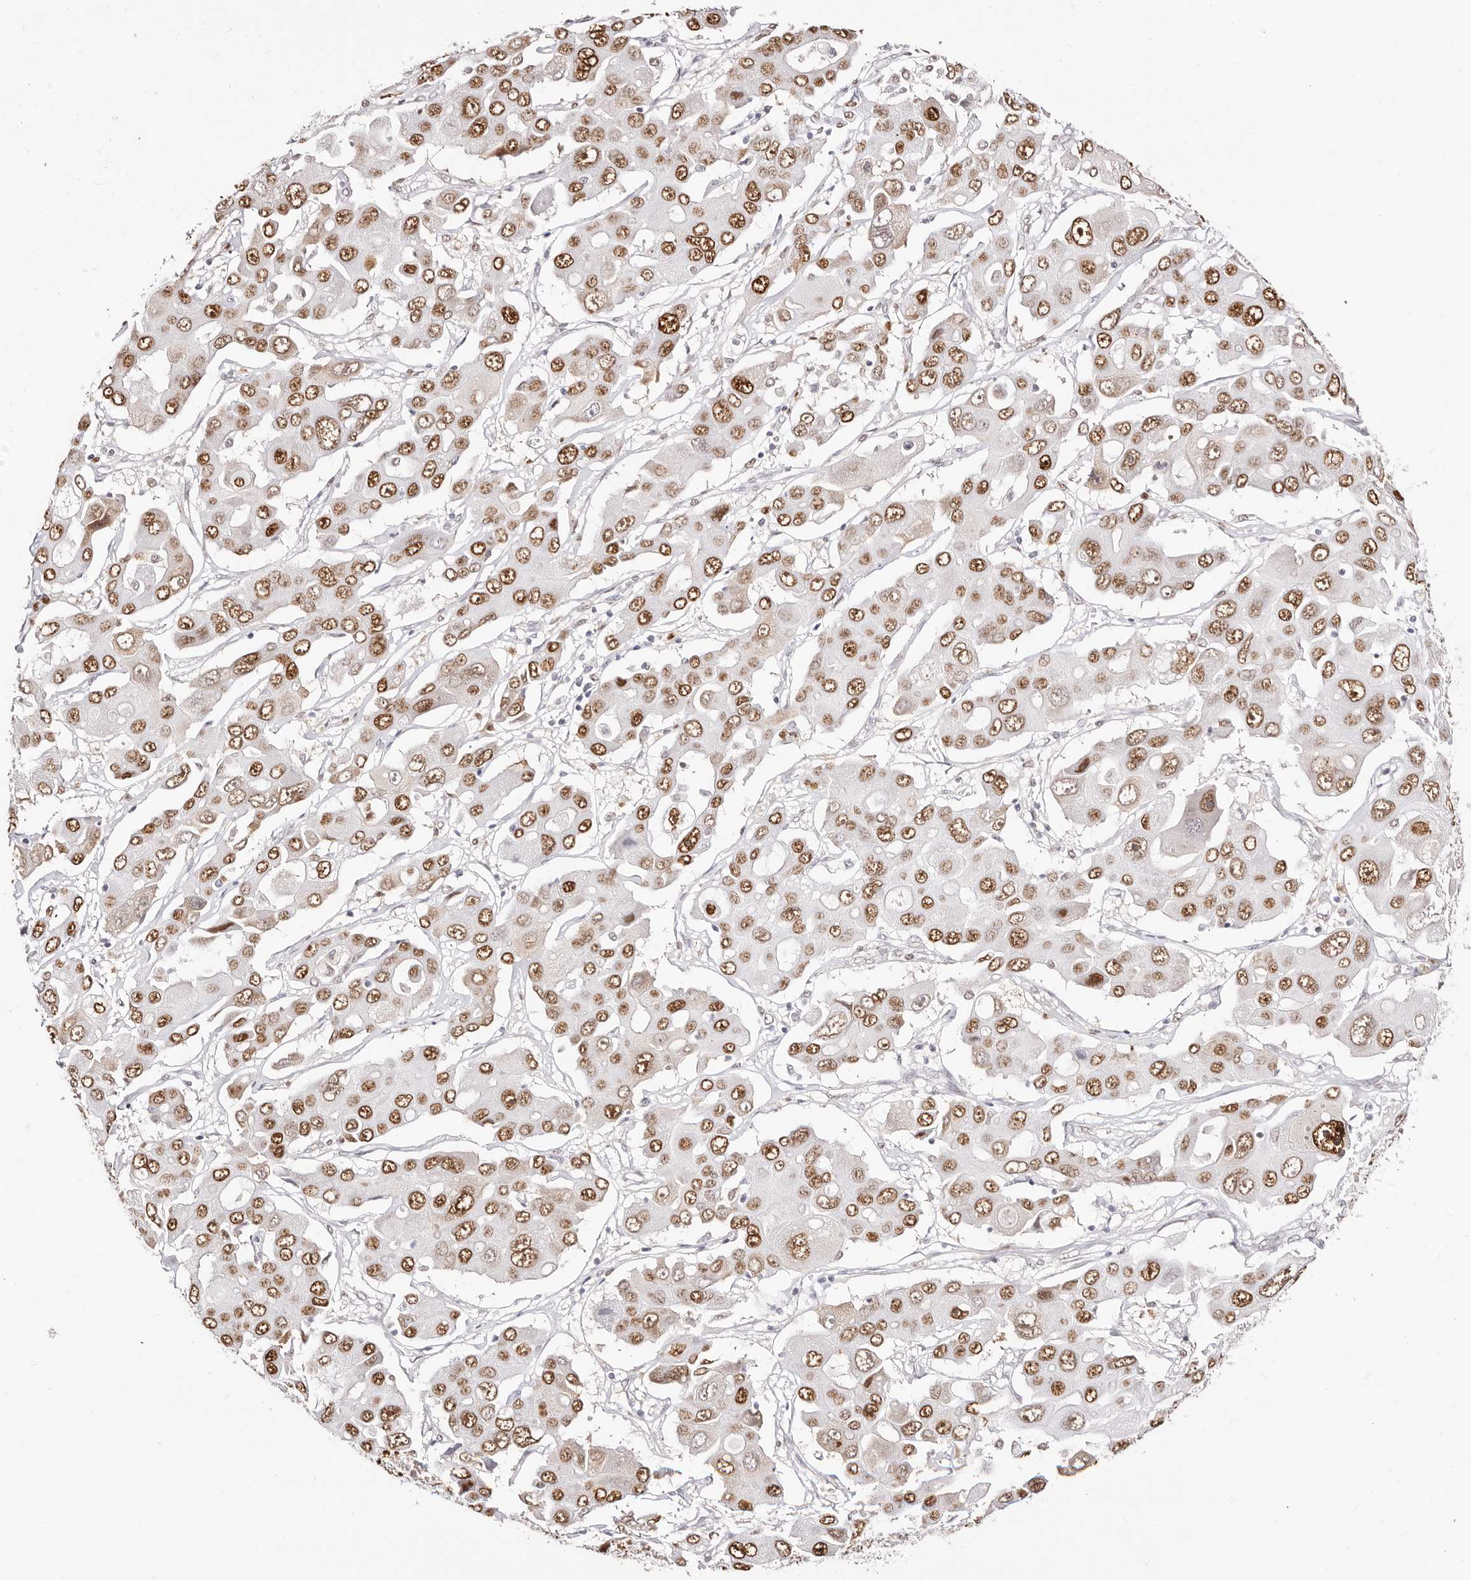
{"staining": {"intensity": "moderate", "quantity": ">75%", "location": "nuclear"}, "tissue": "liver cancer", "cell_type": "Tumor cells", "image_type": "cancer", "snomed": [{"axis": "morphology", "description": "Cholangiocarcinoma"}, {"axis": "topography", "description": "Liver"}], "caption": "Immunohistochemistry (DAB (3,3'-diaminobenzidine)) staining of cholangiocarcinoma (liver) displays moderate nuclear protein expression in about >75% of tumor cells.", "gene": "TKT", "patient": {"sex": "male", "age": 67}}